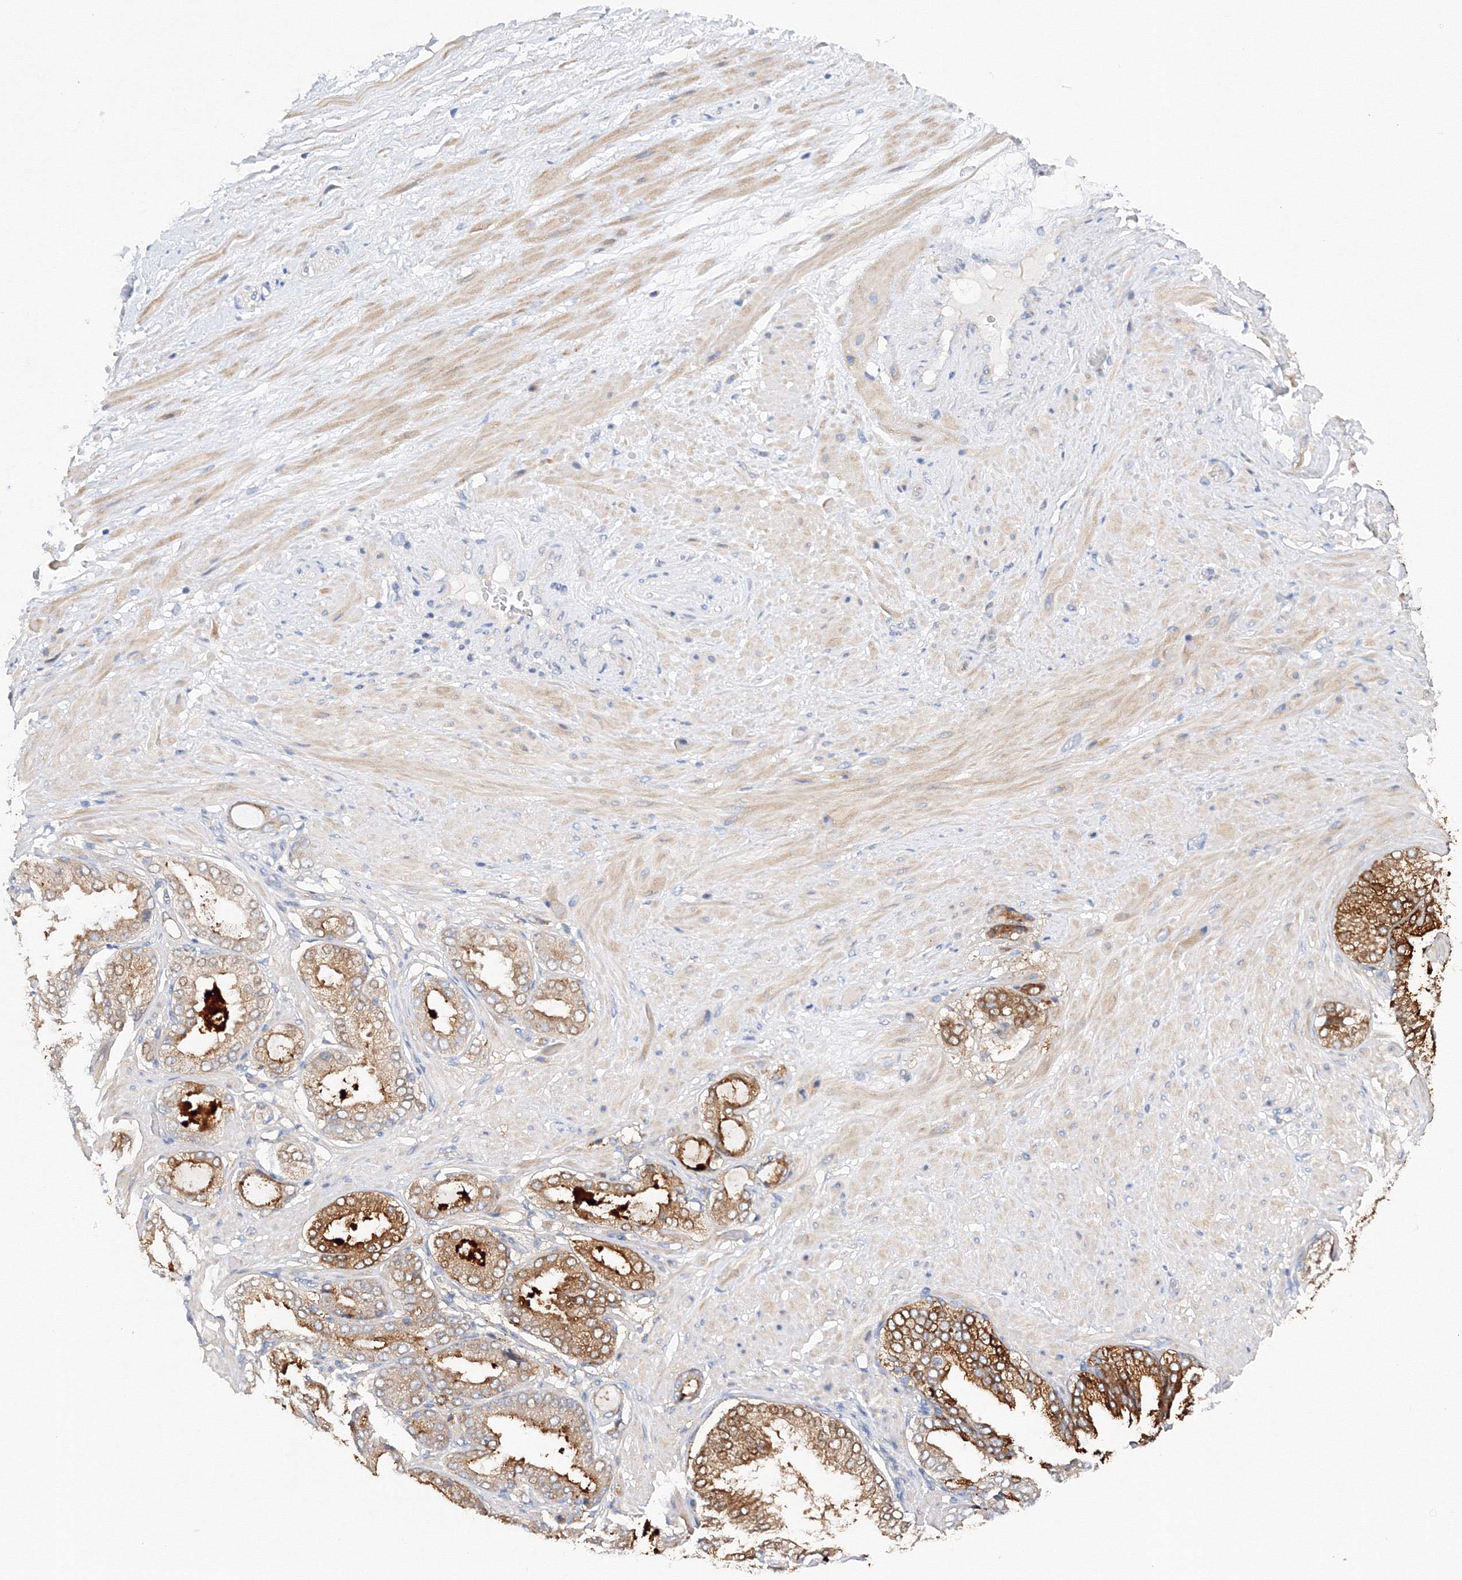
{"staining": {"intensity": "negative", "quantity": "none", "location": "none"}, "tissue": "adipose tissue", "cell_type": "Adipocytes", "image_type": "normal", "snomed": [{"axis": "morphology", "description": "Normal tissue, NOS"}, {"axis": "morphology", "description": "Adenocarcinoma, Low grade"}, {"axis": "topography", "description": "Prostate"}, {"axis": "topography", "description": "Peripheral nerve tissue"}], "caption": "Immunohistochemistry photomicrograph of unremarkable adipose tissue: human adipose tissue stained with DAB (3,3'-diaminobenzidine) exhibits no significant protein positivity in adipocytes. Nuclei are stained in blue.", "gene": "DIS3L2", "patient": {"sex": "male", "age": 63}}